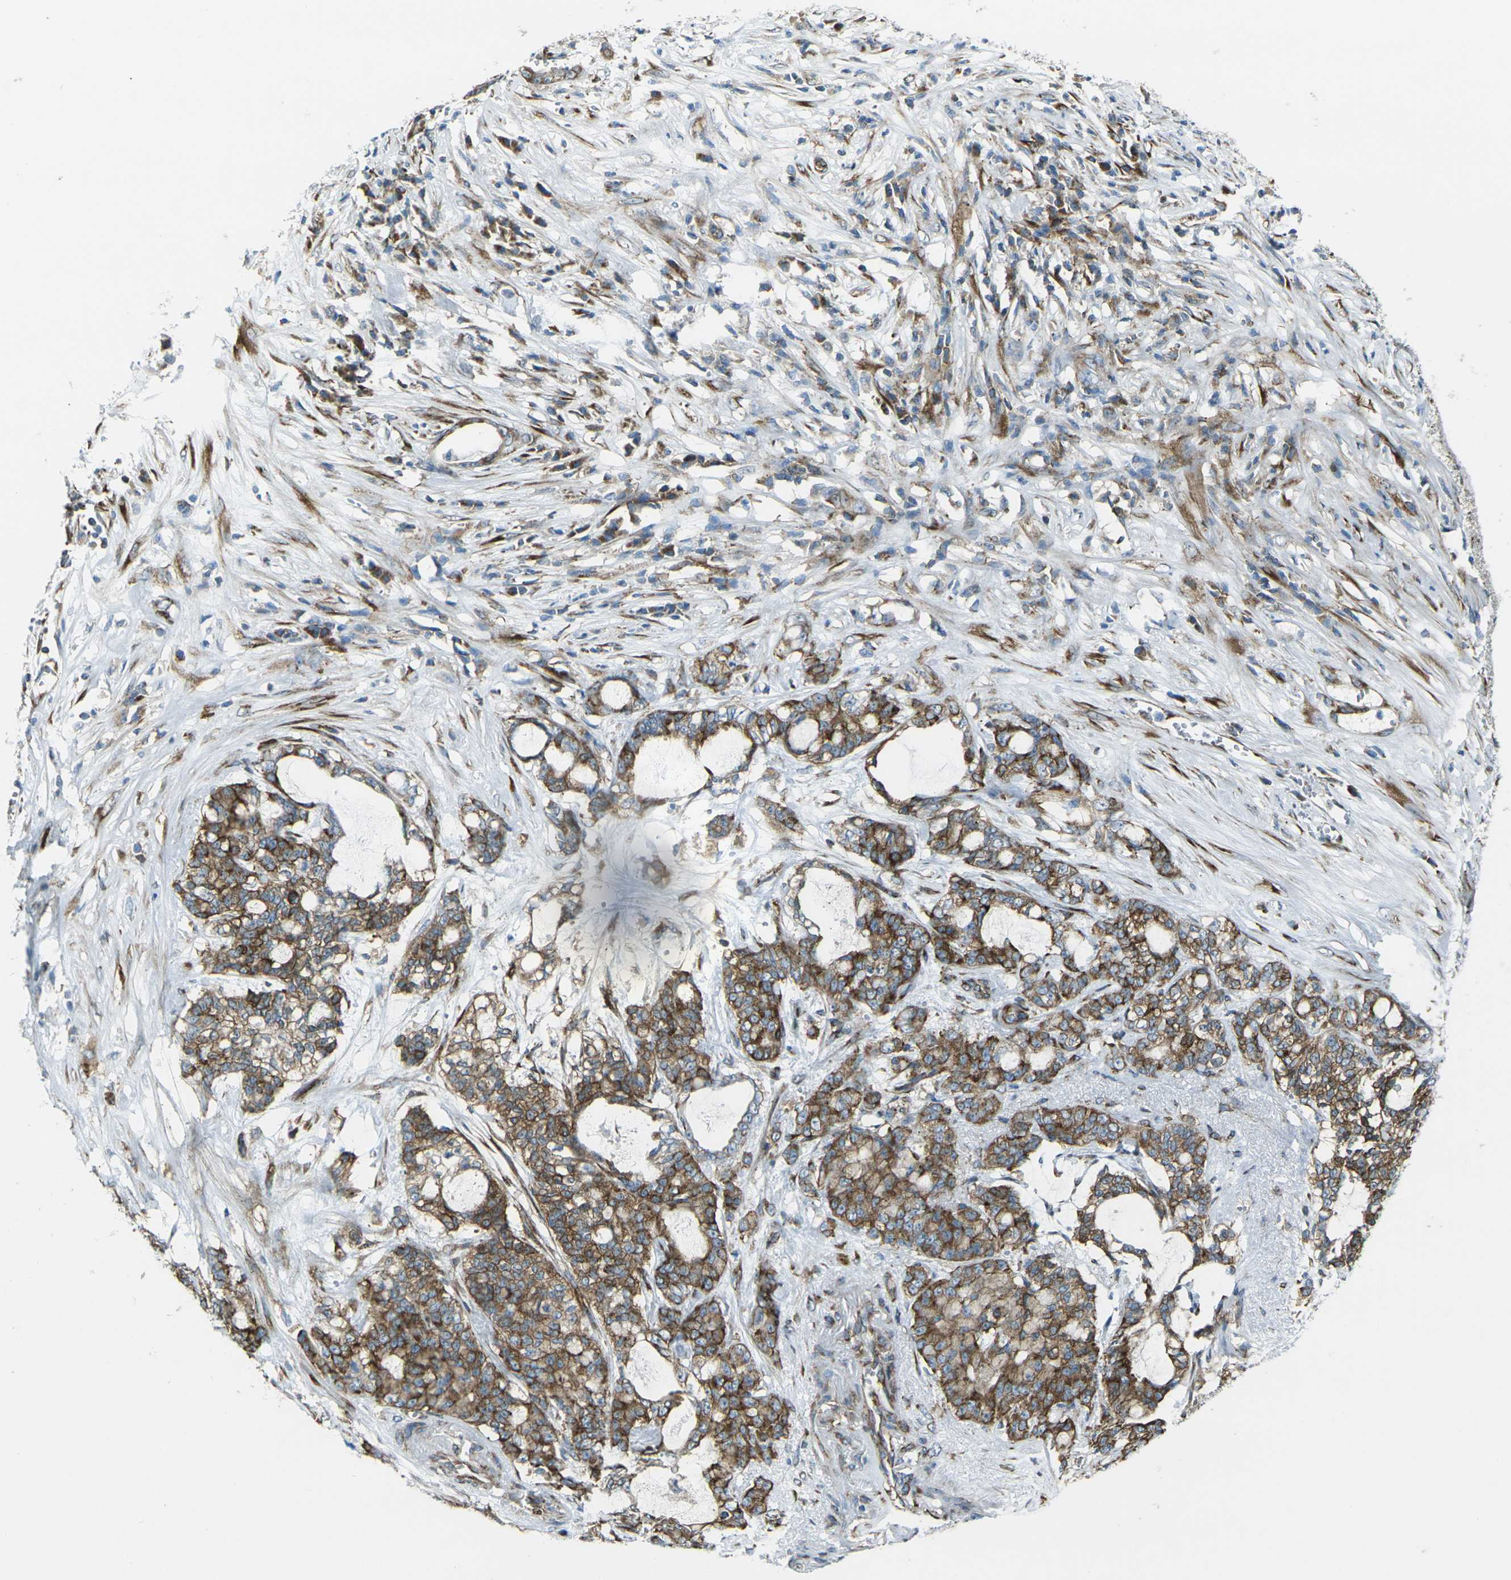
{"staining": {"intensity": "moderate", "quantity": ">75%", "location": "cytoplasmic/membranous"}, "tissue": "pancreatic cancer", "cell_type": "Tumor cells", "image_type": "cancer", "snomed": [{"axis": "morphology", "description": "Adenocarcinoma, NOS"}, {"axis": "topography", "description": "Pancreas"}], "caption": "Adenocarcinoma (pancreatic) was stained to show a protein in brown. There is medium levels of moderate cytoplasmic/membranous staining in approximately >75% of tumor cells.", "gene": "CELSR2", "patient": {"sex": "female", "age": 73}}